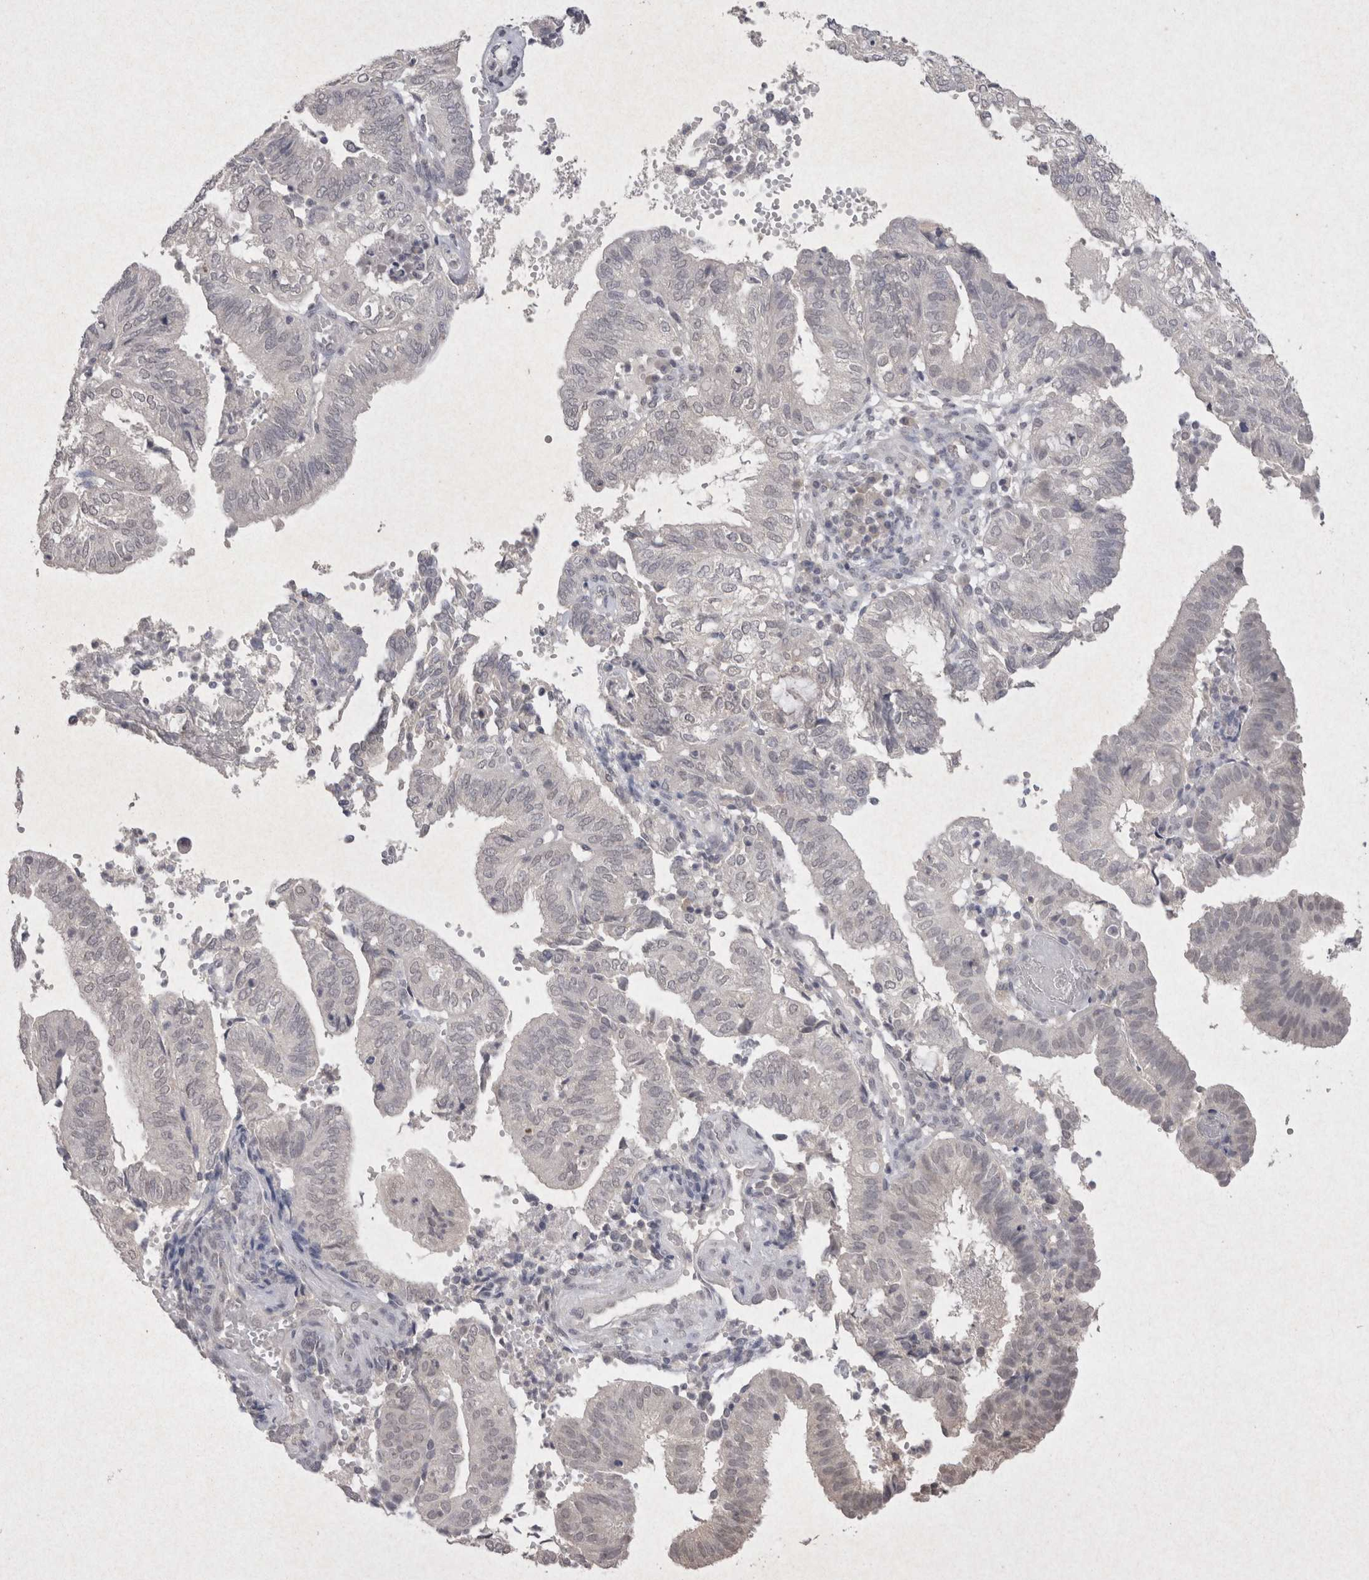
{"staining": {"intensity": "negative", "quantity": "none", "location": "none"}, "tissue": "endometrial cancer", "cell_type": "Tumor cells", "image_type": "cancer", "snomed": [{"axis": "morphology", "description": "Adenocarcinoma, NOS"}, {"axis": "topography", "description": "Uterus"}], "caption": "Immunohistochemical staining of human endometrial adenocarcinoma reveals no significant expression in tumor cells.", "gene": "LYVE1", "patient": {"sex": "female", "age": 60}}